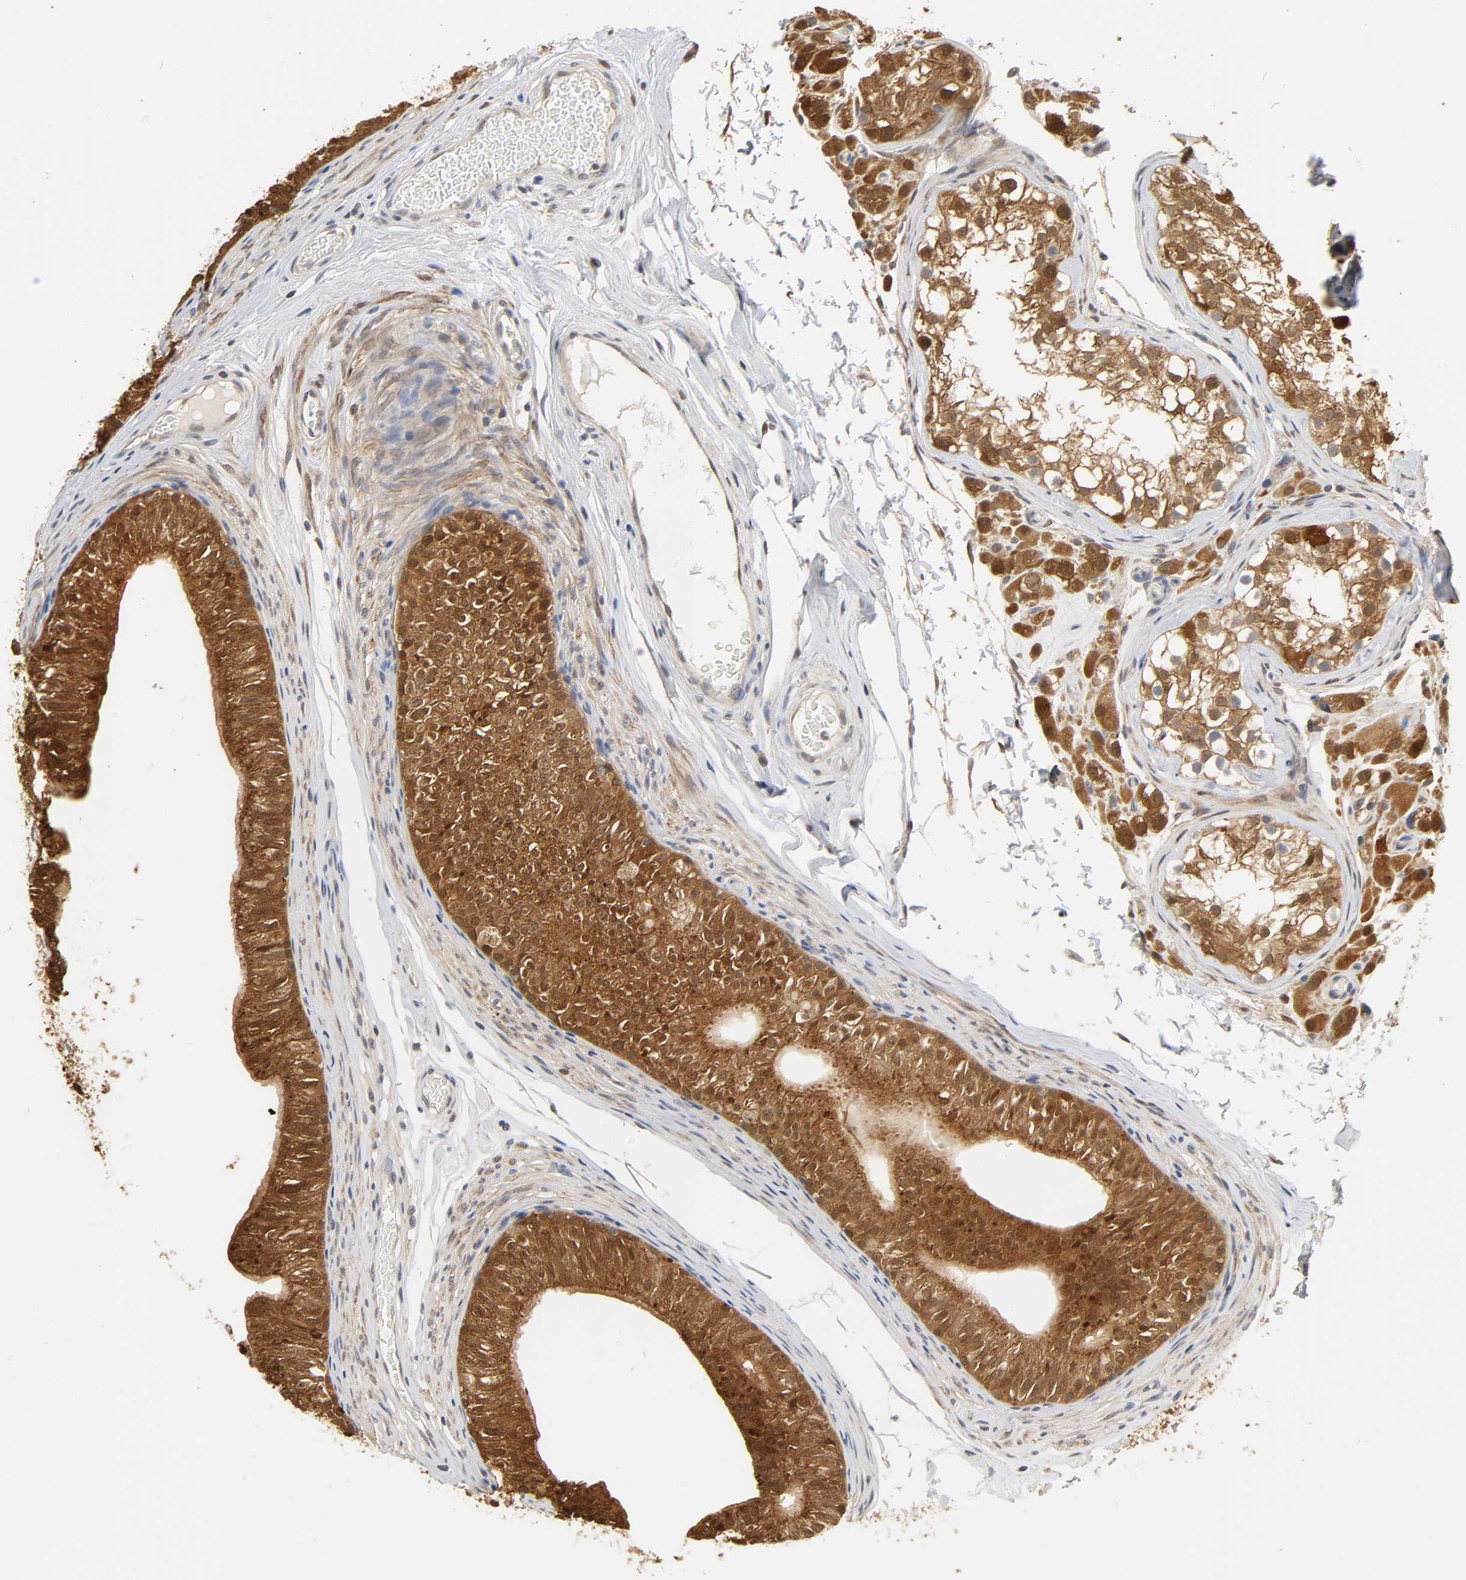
{"staining": {"intensity": "strong", "quantity": ">75%", "location": "cytoplasmic/membranous,nuclear"}, "tissue": "epididymis", "cell_type": "Glandular cells", "image_type": "normal", "snomed": [{"axis": "morphology", "description": "Normal tissue, NOS"}, {"axis": "topography", "description": "Testis"}, {"axis": "topography", "description": "Epididymis"}], "caption": "The photomicrograph displays a brown stain indicating the presence of a protein in the cytoplasmic/membranous,nuclear of glandular cells in epididymis. The protein is stained brown, and the nuclei are stained in blue (DAB (3,3'-diaminobenzidine) IHC with brightfield microscopy, high magnification).", "gene": "MIF", "patient": {"sex": "male", "age": 36}}